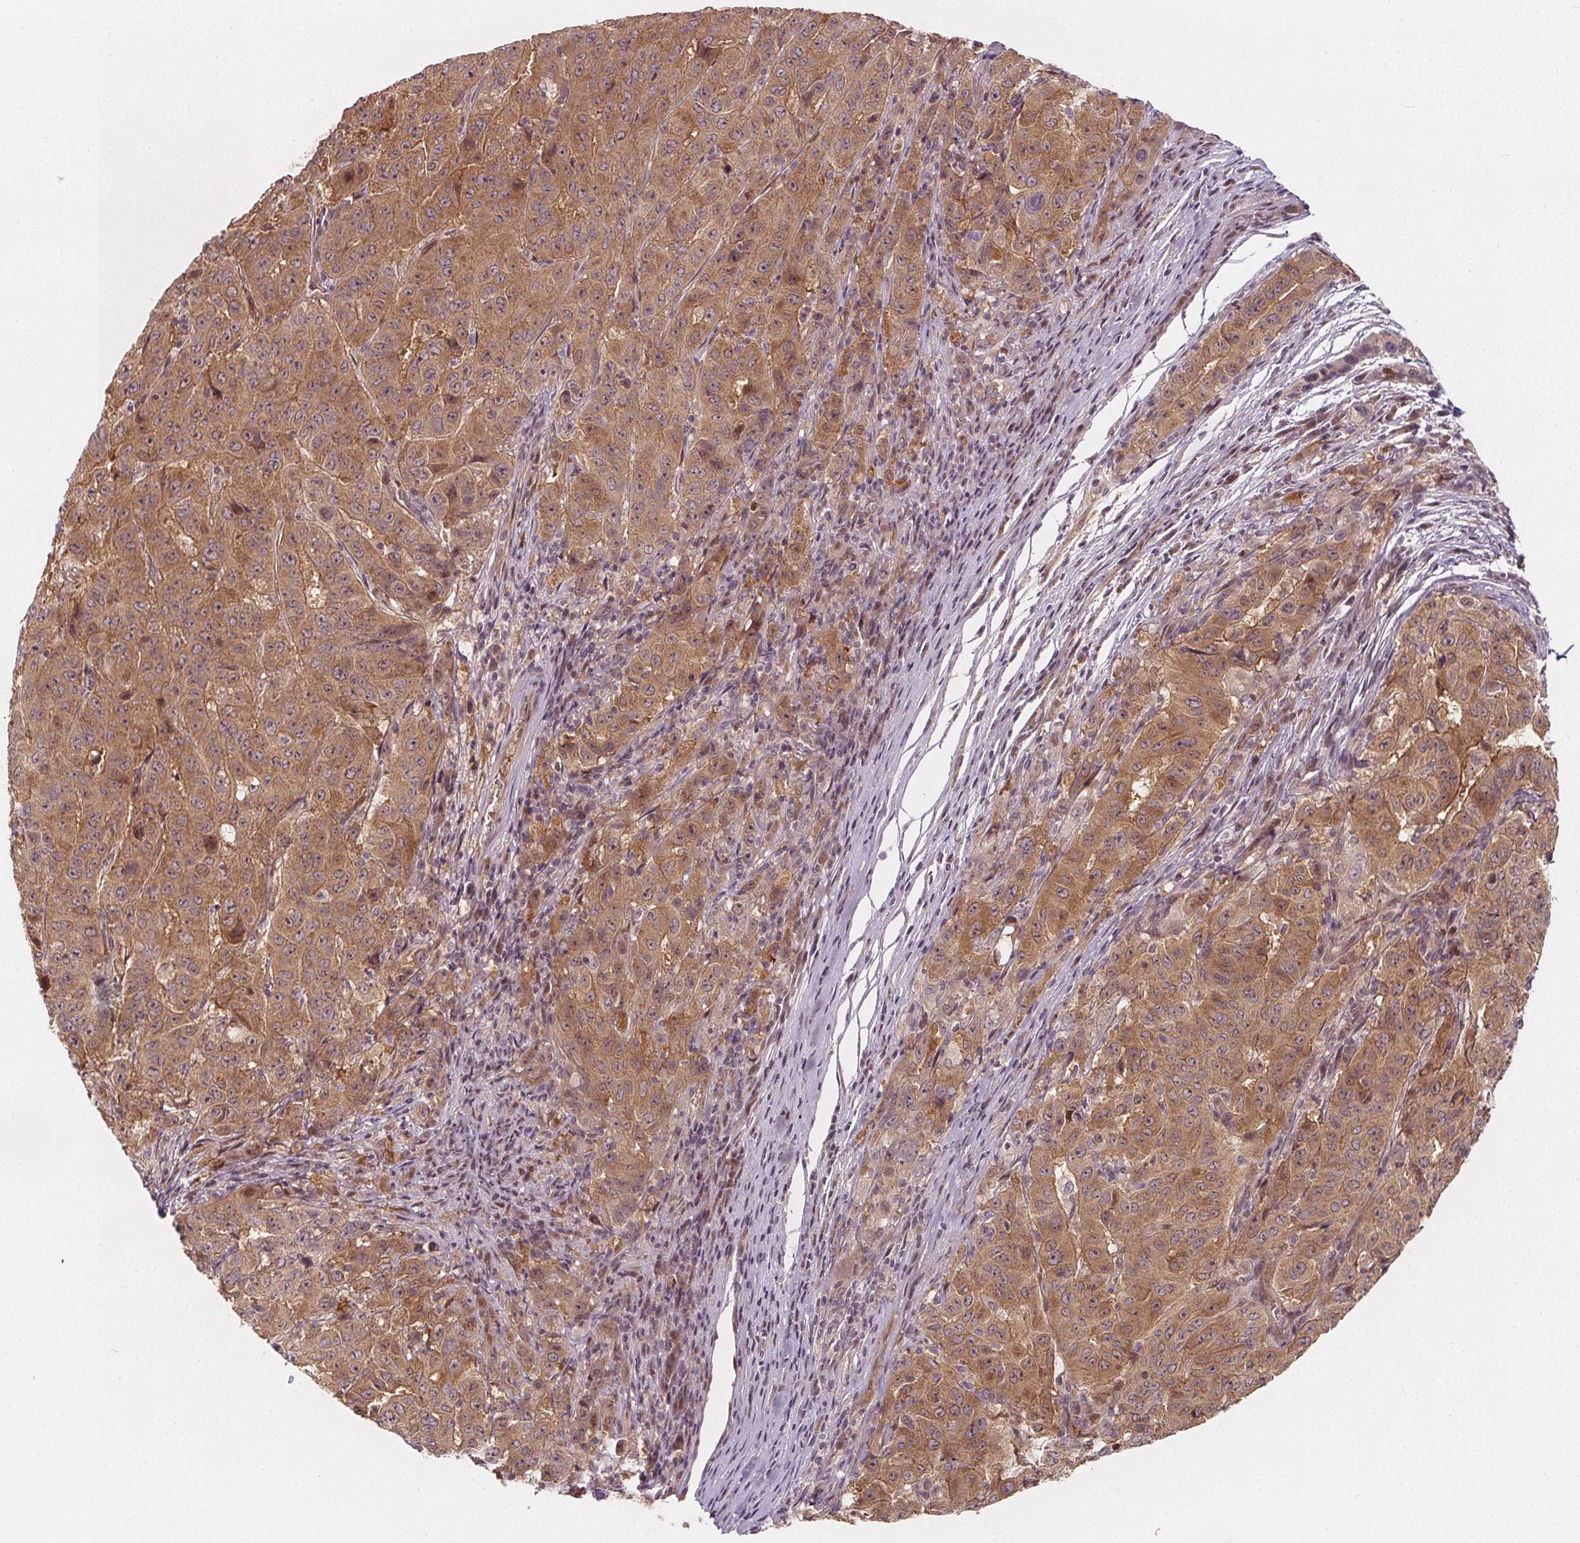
{"staining": {"intensity": "moderate", "quantity": ">75%", "location": "cytoplasmic/membranous"}, "tissue": "pancreatic cancer", "cell_type": "Tumor cells", "image_type": "cancer", "snomed": [{"axis": "morphology", "description": "Adenocarcinoma, NOS"}, {"axis": "topography", "description": "Pancreas"}], "caption": "Pancreatic adenocarcinoma stained with DAB (3,3'-diaminobenzidine) immunohistochemistry reveals medium levels of moderate cytoplasmic/membranous positivity in approximately >75% of tumor cells.", "gene": "AKT1S1", "patient": {"sex": "male", "age": 63}}